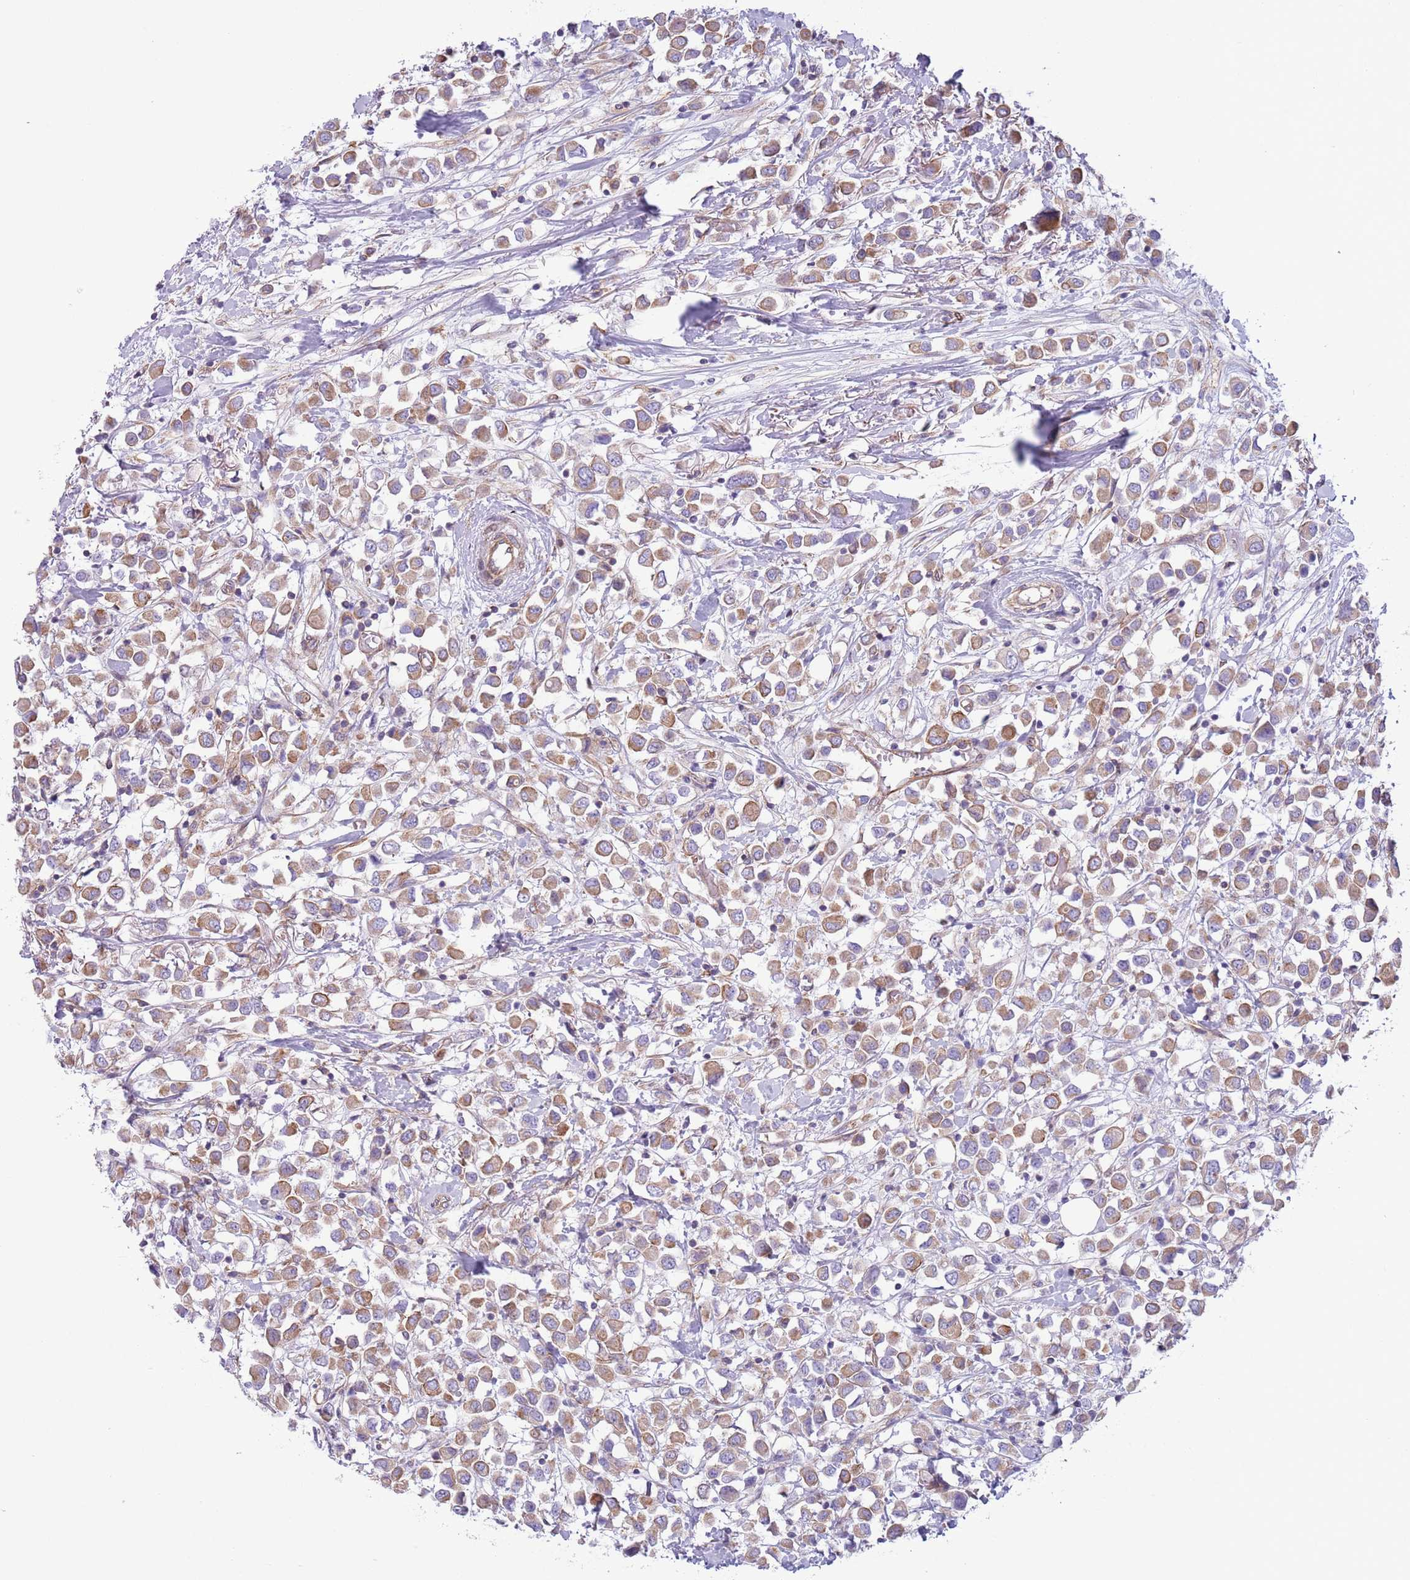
{"staining": {"intensity": "moderate", "quantity": ">75%", "location": "cytoplasmic/membranous"}, "tissue": "breast cancer", "cell_type": "Tumor cells", "image_type": "cancer", "snomed": [{"axis": "morphology", "description": "Duct carcinoma"}, {"axis": "topography", "description": "Breast"}], "caption": "Immunohistochemical staining of infiltrating ductal carcinoma (breast) shows moderate cytoplasmic/membranous protein positivity in about >75% of tumor cells. (DAB = brown stain, brightfield microscopy at high magnification).", "gene": "RBP3", "patient": {"sex": "female", "age": 61}}